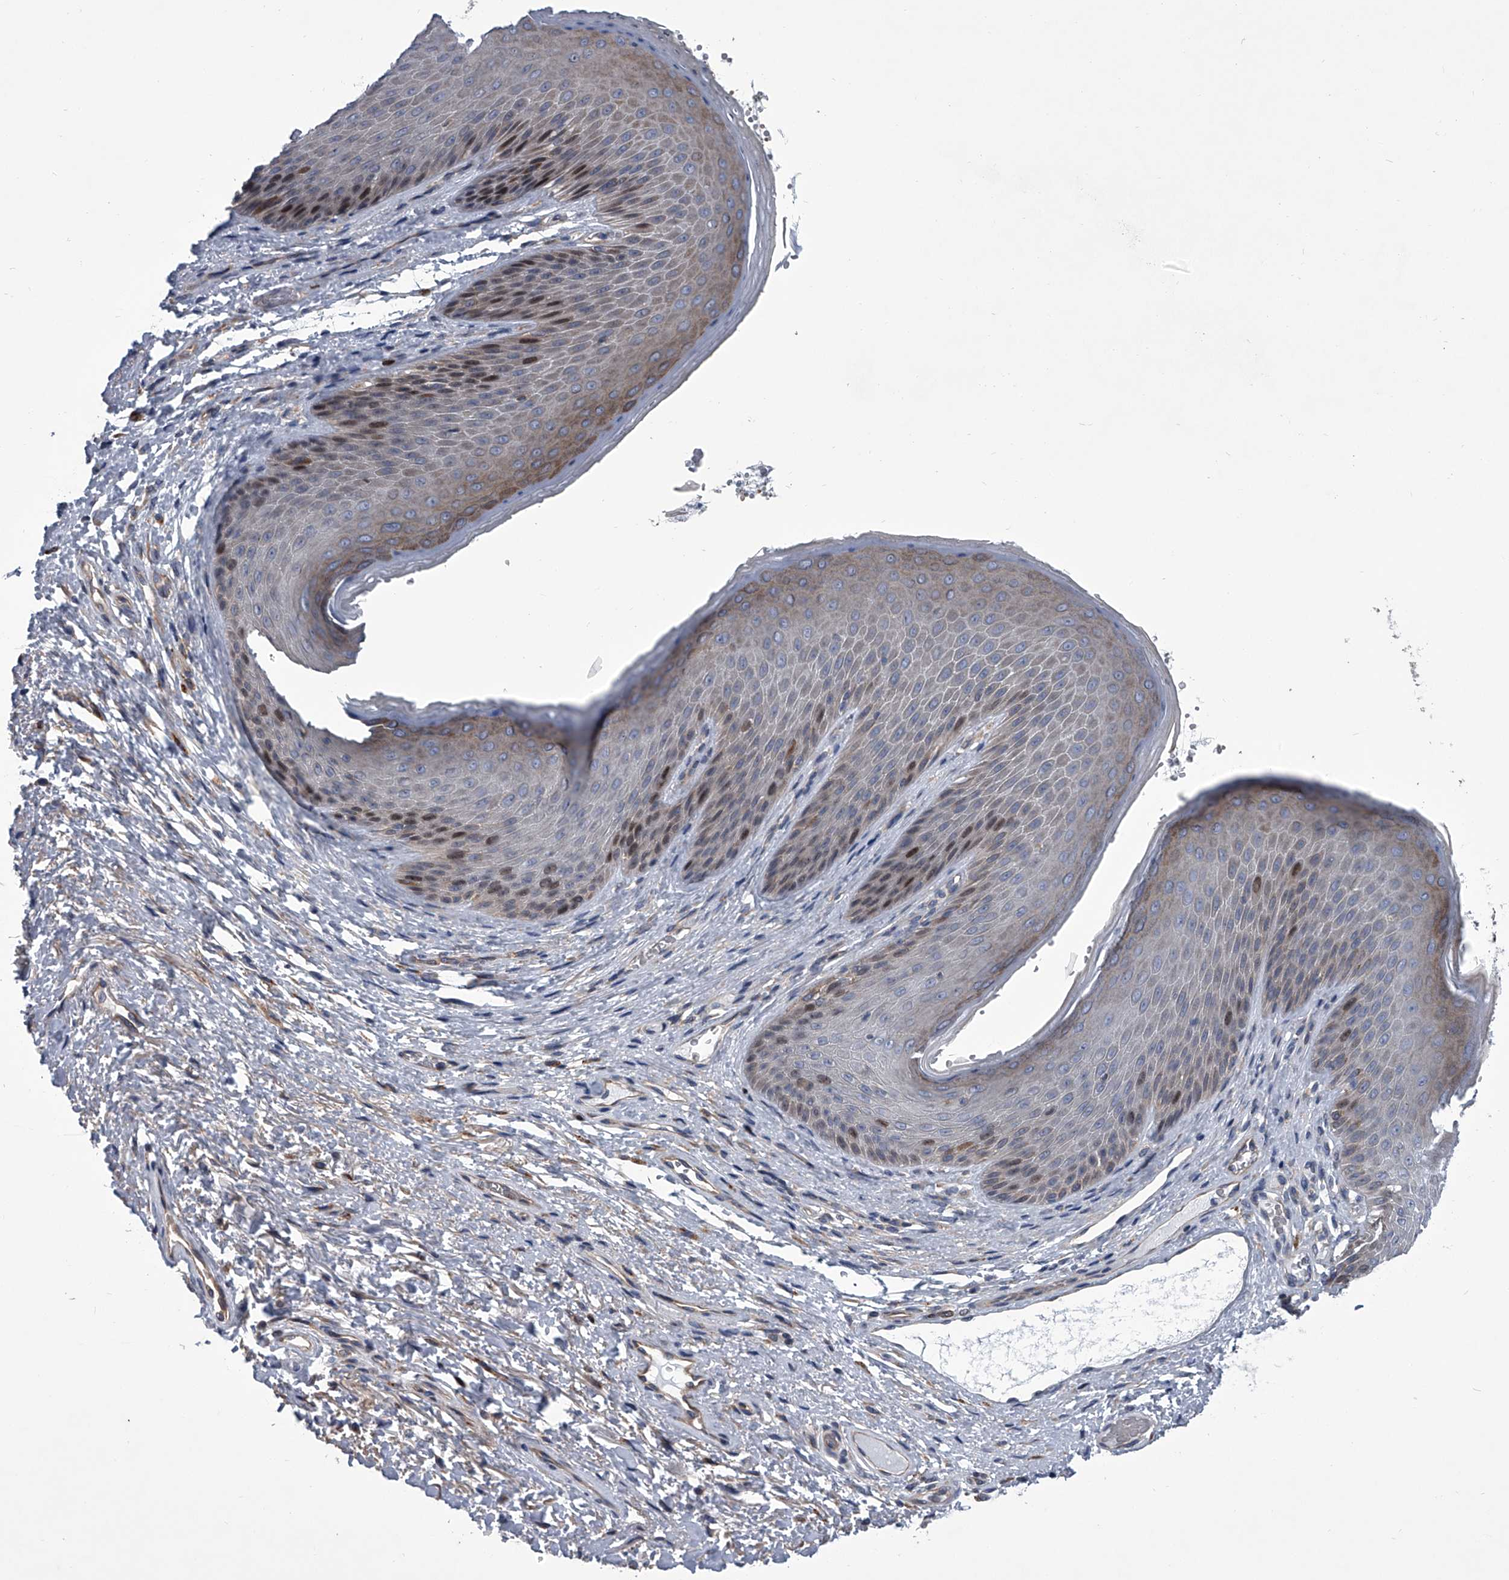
{"staining": {"intensity": "moderate", "quantity": "<25%", "location": "nuclear"}, "tissue": "skin", "cell_type": "Epidermal cells", "image_type": "normal", "snomed": [{"axis": "morphology", "description": "Normal tissue, NOS"}, {"axis": "topography", "description": "Anal"}], "caption": "This photomicrograph displays immunohistochemistry staining of benign human skin, with low moderate nuclear positivity in approximately <25% of epidermal cells.", "gene": "ABCG1", "patient": {"sex": "male", "age": 74}}